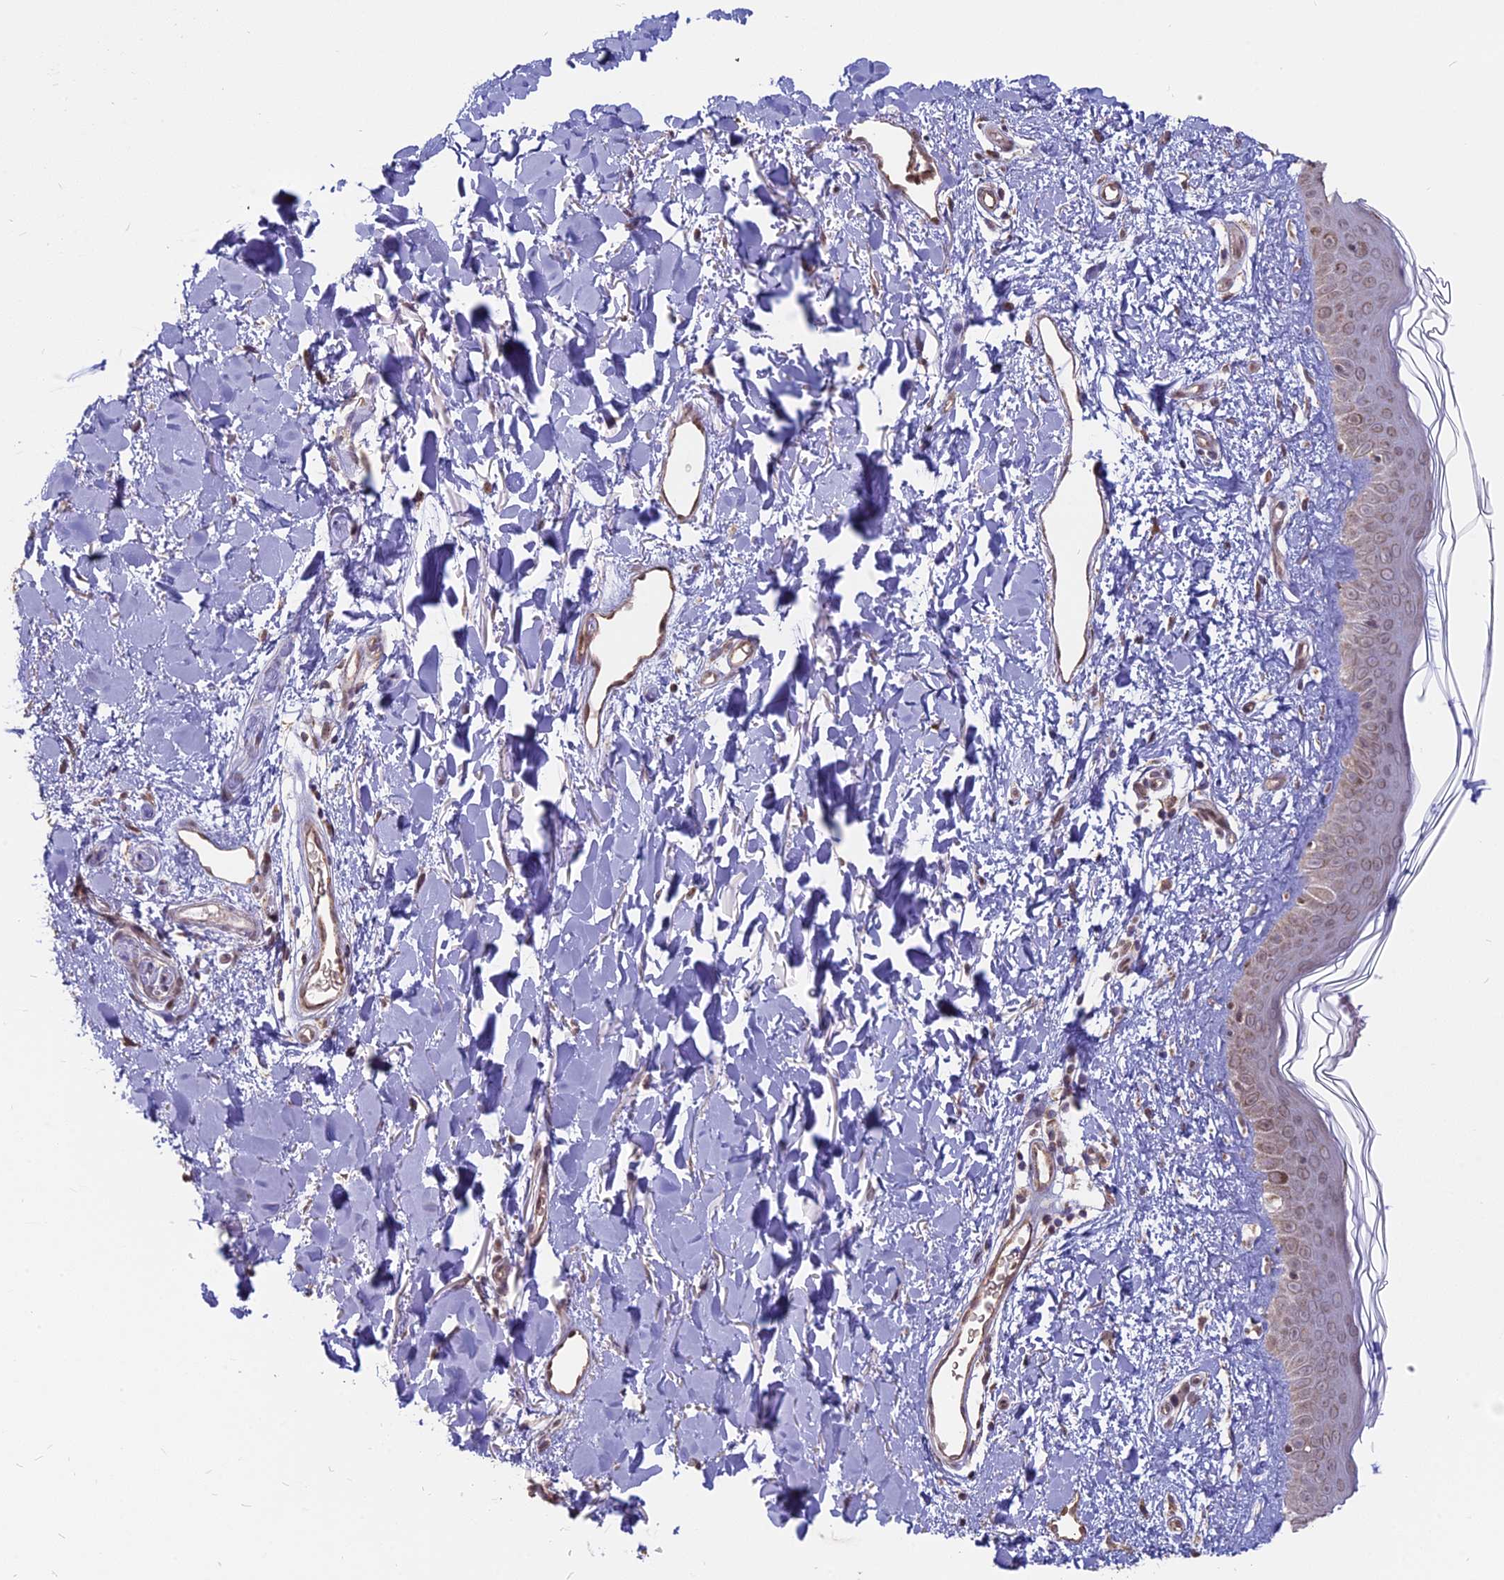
{"staining": {"intensity": "weak", "quantity": "25%-75%", "location": "cytoplasmic/membranous,nuclear"}, "tissue": "skin", "cell_type": "Fibroblasts", "image_type": "normal", "snomed": [{"axis": "morphology", "description": "Normal tissue, NOS"}, {"axis": "topography", "description": "Skin"}], "caption": "Weak cytoplasmic/membranous,nuclear expression for a protein is present in approximately 25%-75% of fibroblasts of normal skin using immunohistochemistry (IHC).", "gene": "ARHGAP40", "patient": {"sex": "female", "age": 58}}